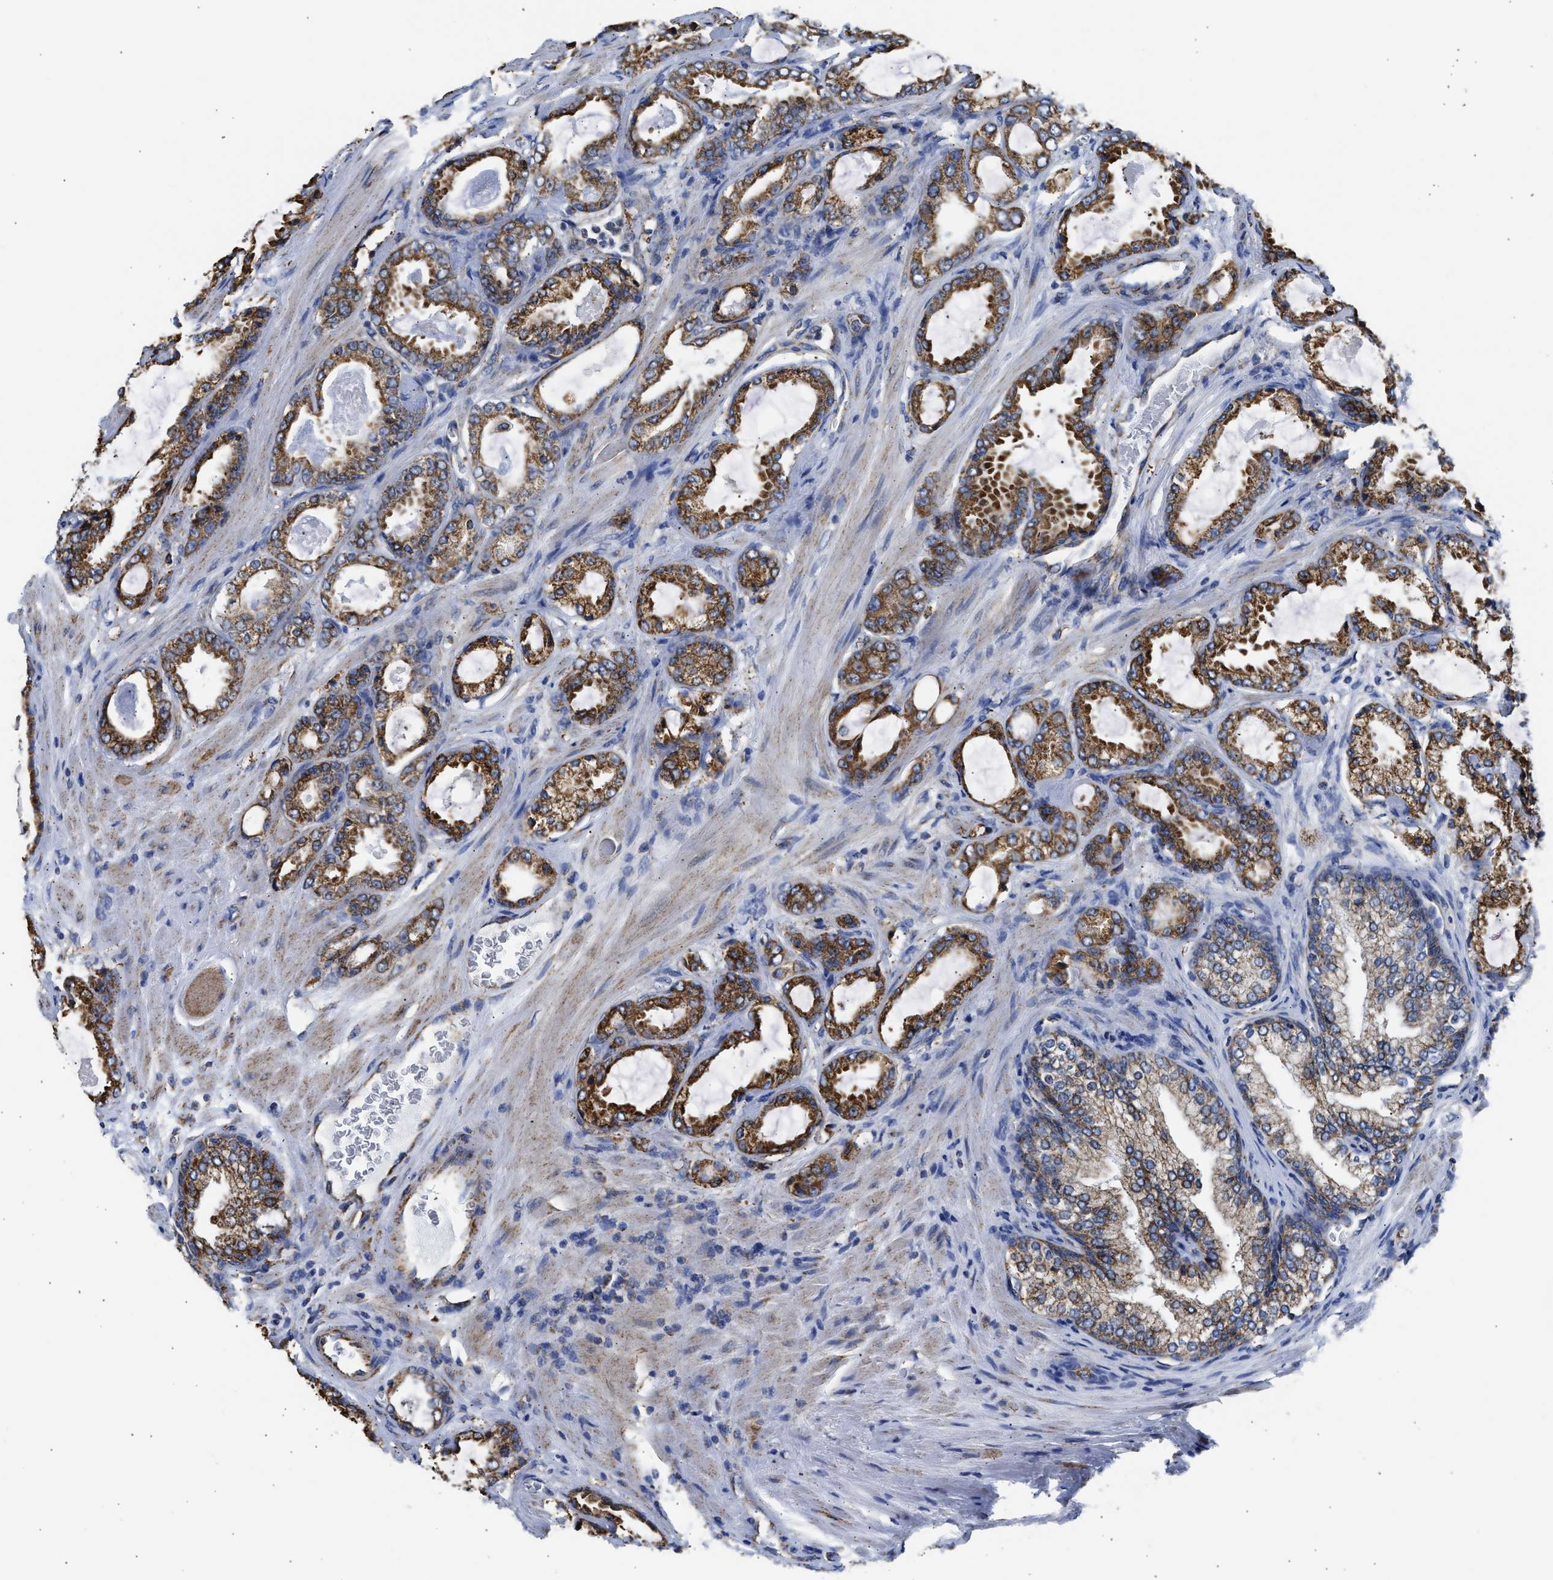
{"staining": {"intensity": "moderate", "quantity": ">75%", "location": "cytoplasmic/membranous"}, "tissue": "prostate cancer", "cell_type": "Tumor cells", "image_type": "cancer", "snomed": [{"axis": "morphology", "description": "Adenocarcinoma, High grade"}, {"axis": "topography", "description": "Prostate"}], "caption": "Prostate adenocarcinoma (high-grade) stained with immunohistochemistry reveals moderate cytoplasmic/membranous positivity in approximately >75% of tumor cells.", "gene": "CYCS", "patient": {"sex": "male", "age": 65}}